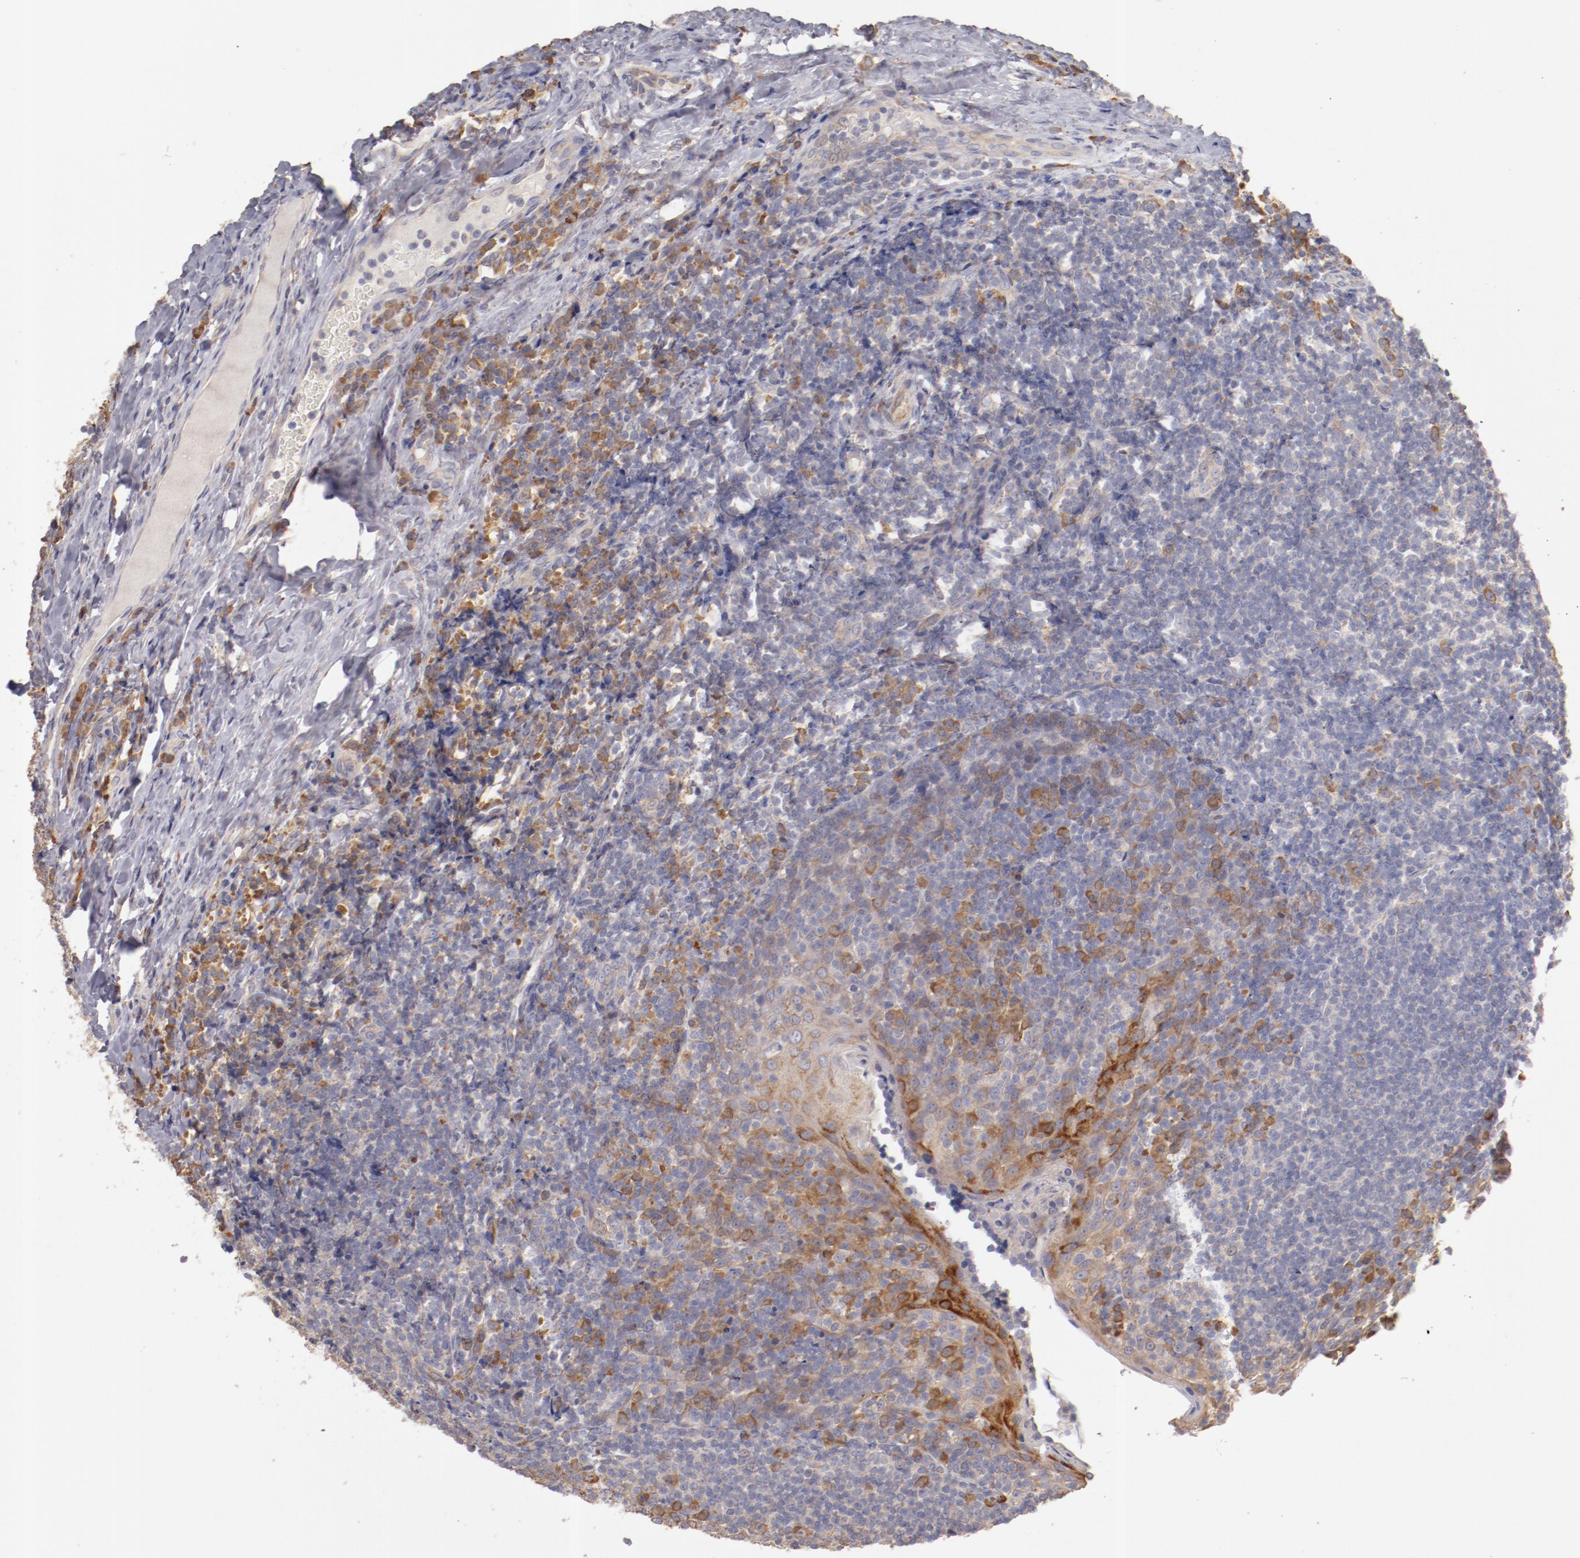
{"staining": {"intensity": "moderate", "quantity": "<25%", "location": "cytoplasmic/membranous"}, "tissue": "tonsil", "cell_type": "Germinal center cells", "image_type": "normal", "snomed": [{"axis": "morphology", "description": "Normal tissue, NOS"}, {"axis": "topography", "description": "Tonsil"}], "caption": "A brown stain shows moderate cytoplasmic/membranous staining of a protein in germinal center cells of benign human tonsil. The staining was performed using DAB (3,3'-diaminobenzidine), with brown indicating positive protein expression. Nuclei are stained blue with hematoxylin.", "gene": "ENTPD5", "patient": {"sex": "male", "age": 31}}